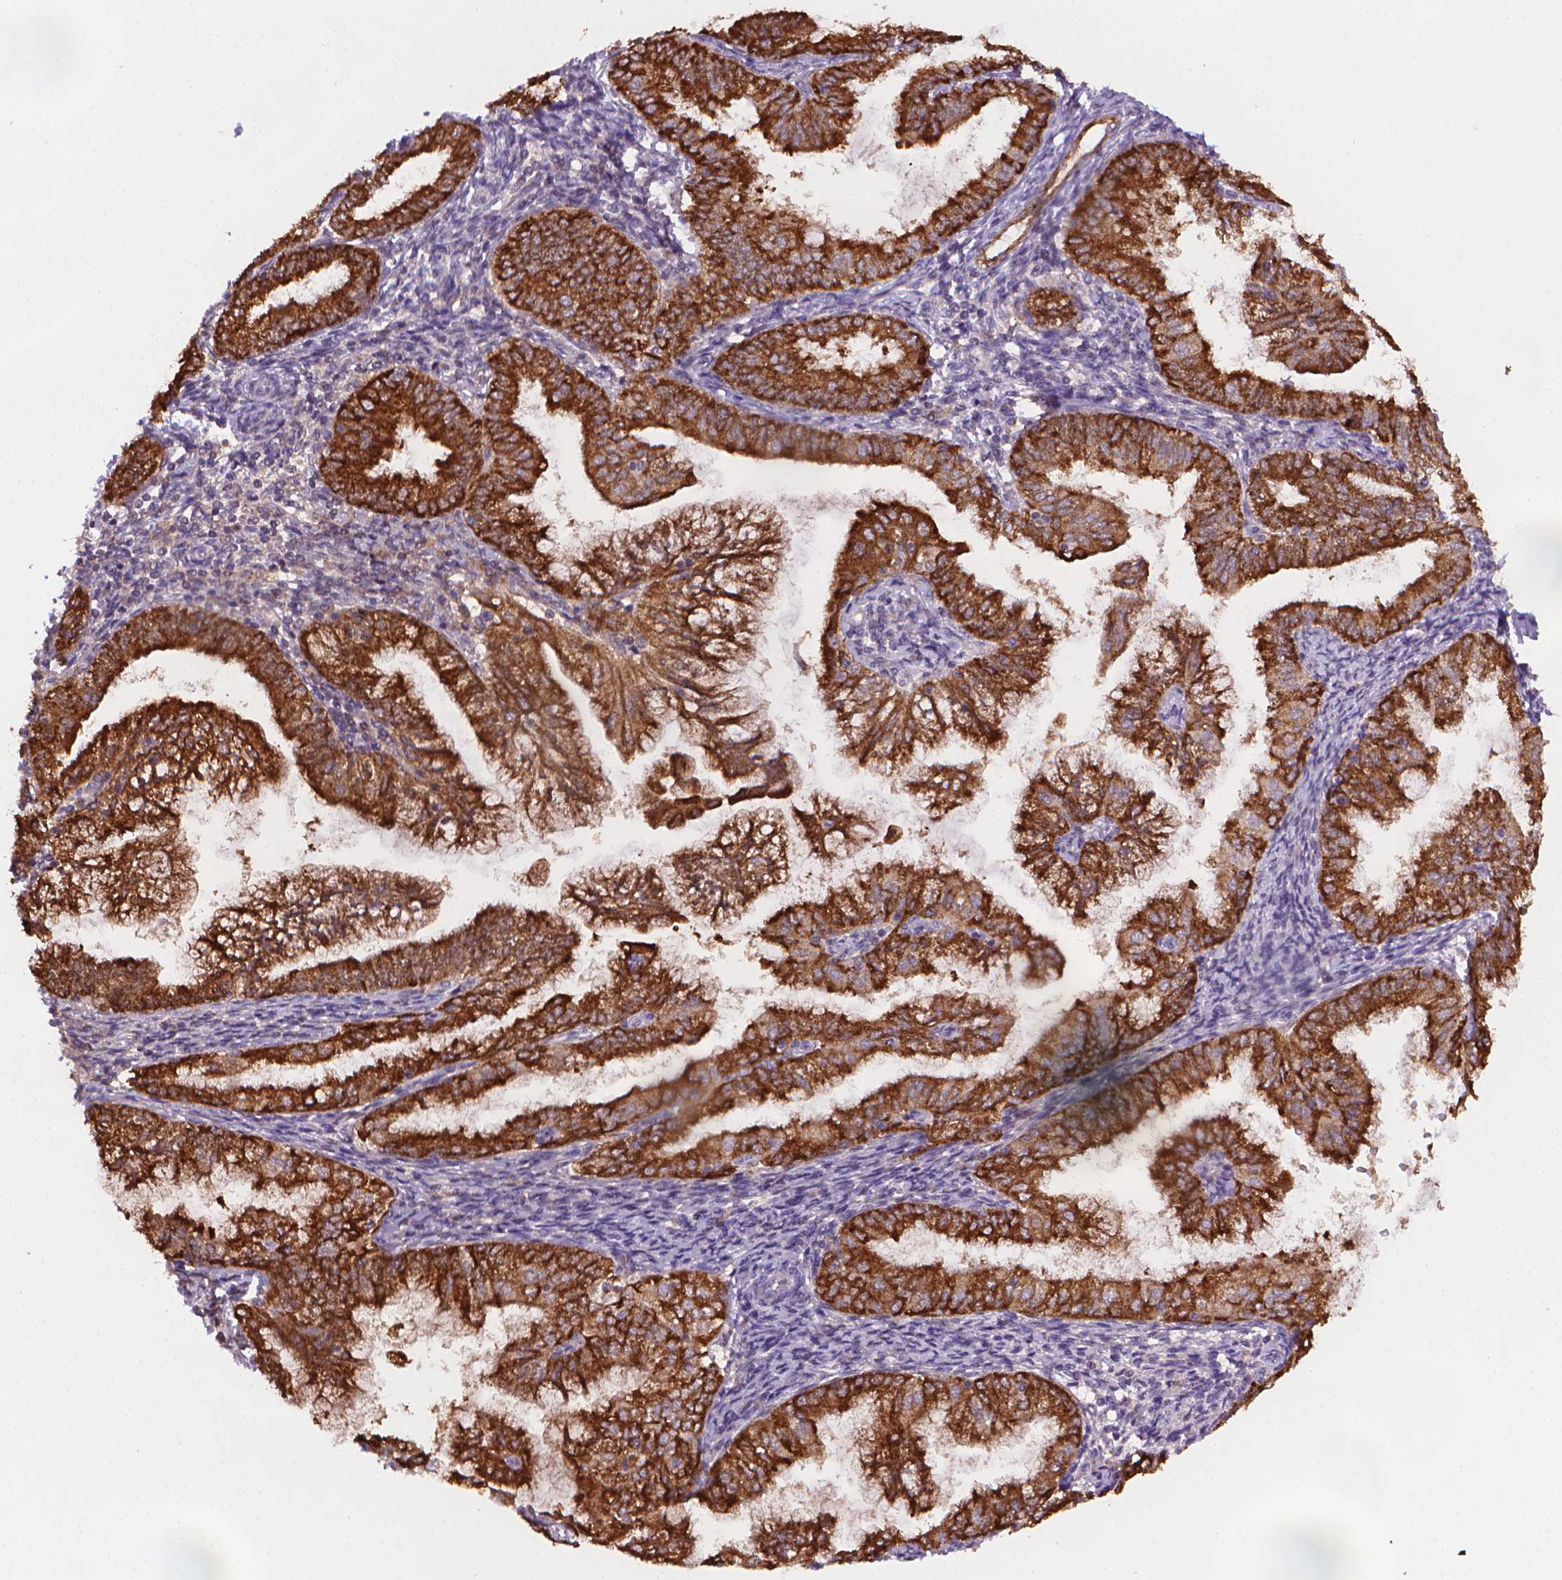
{"staining": {"intensity": "strong", "quantity": ">75%", "location": "cytoplasmic/membranous"}, "tissue": "endometrial cancer", "cell_type": "Tumor cells", "image_type": "cancer", "snomed": [{"axis": "morphology", "description": "Adenocarcinoma, NOS"}, {"axis": "topography", "description": "Endometrium"}], "caption": "Endometrial adenocarcinoma stained with IHC displays strong cytoplasmic/membranous positivity in approximately >75% of tumor cells. (Stains: DAB in brown, nuclei in blue, Microscopy: brightfield microscopy at high magnification).", "gene": "MUC1", "patient": {"sex": "female", "age": 55}}